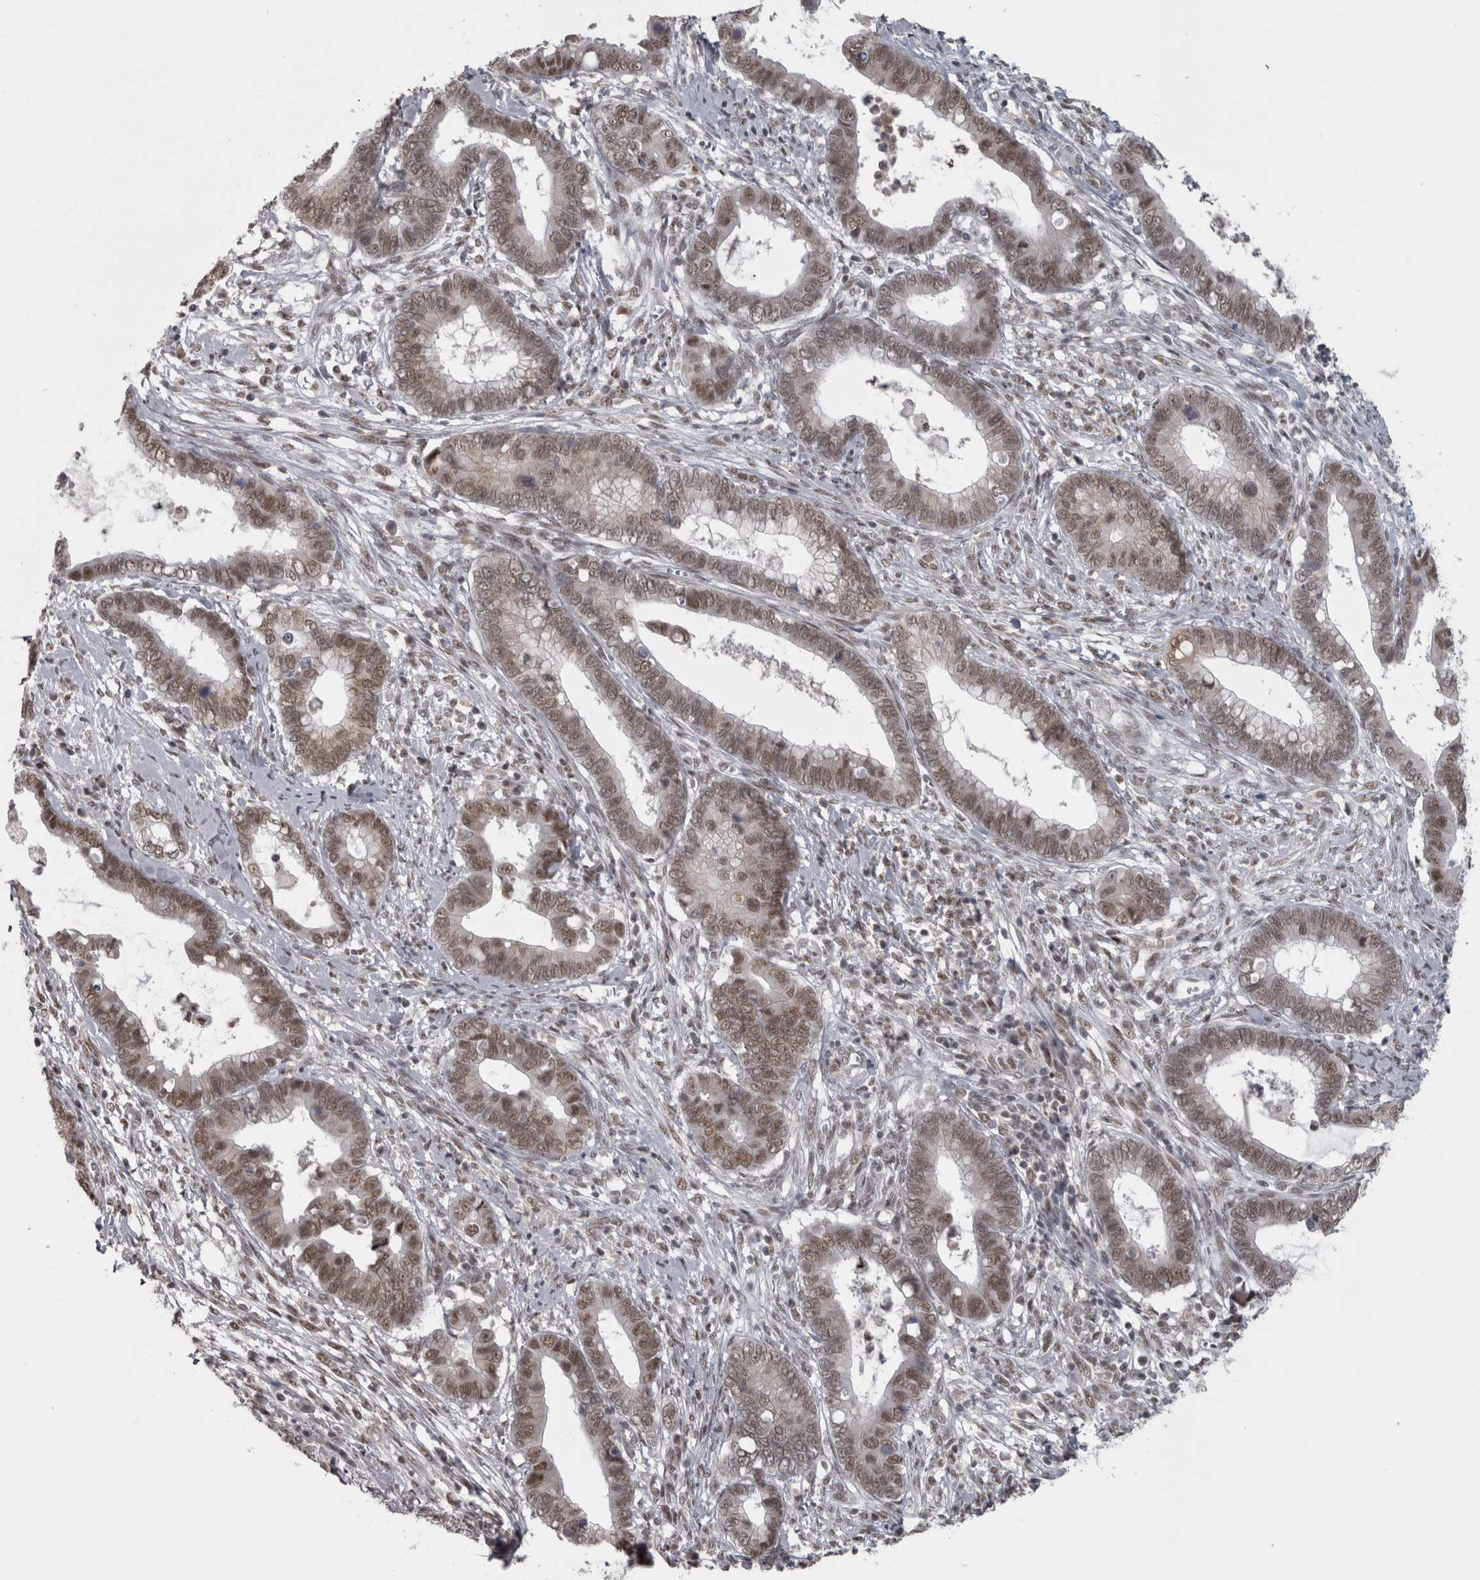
{"staining": {"intensity": "moderate", "quantity": ">75%", "location": "nuclear"}, "tissue": "cervical cancer", "cell_type": "Tumor cells", "image_type": "cancer", "snomed": [{"axis": "morphology", "description": "Adenocarcinoma, NOS"}, {"axis": "topography", "description": "Cervix"}], "caption": "Immunohistochemical staining of human cervical cancer exhibits moderate nuclear protein positivity in approximately >75% of tumor cells.", "gene": "MICU3", "patient": {"sex": "female", "age": 44}}